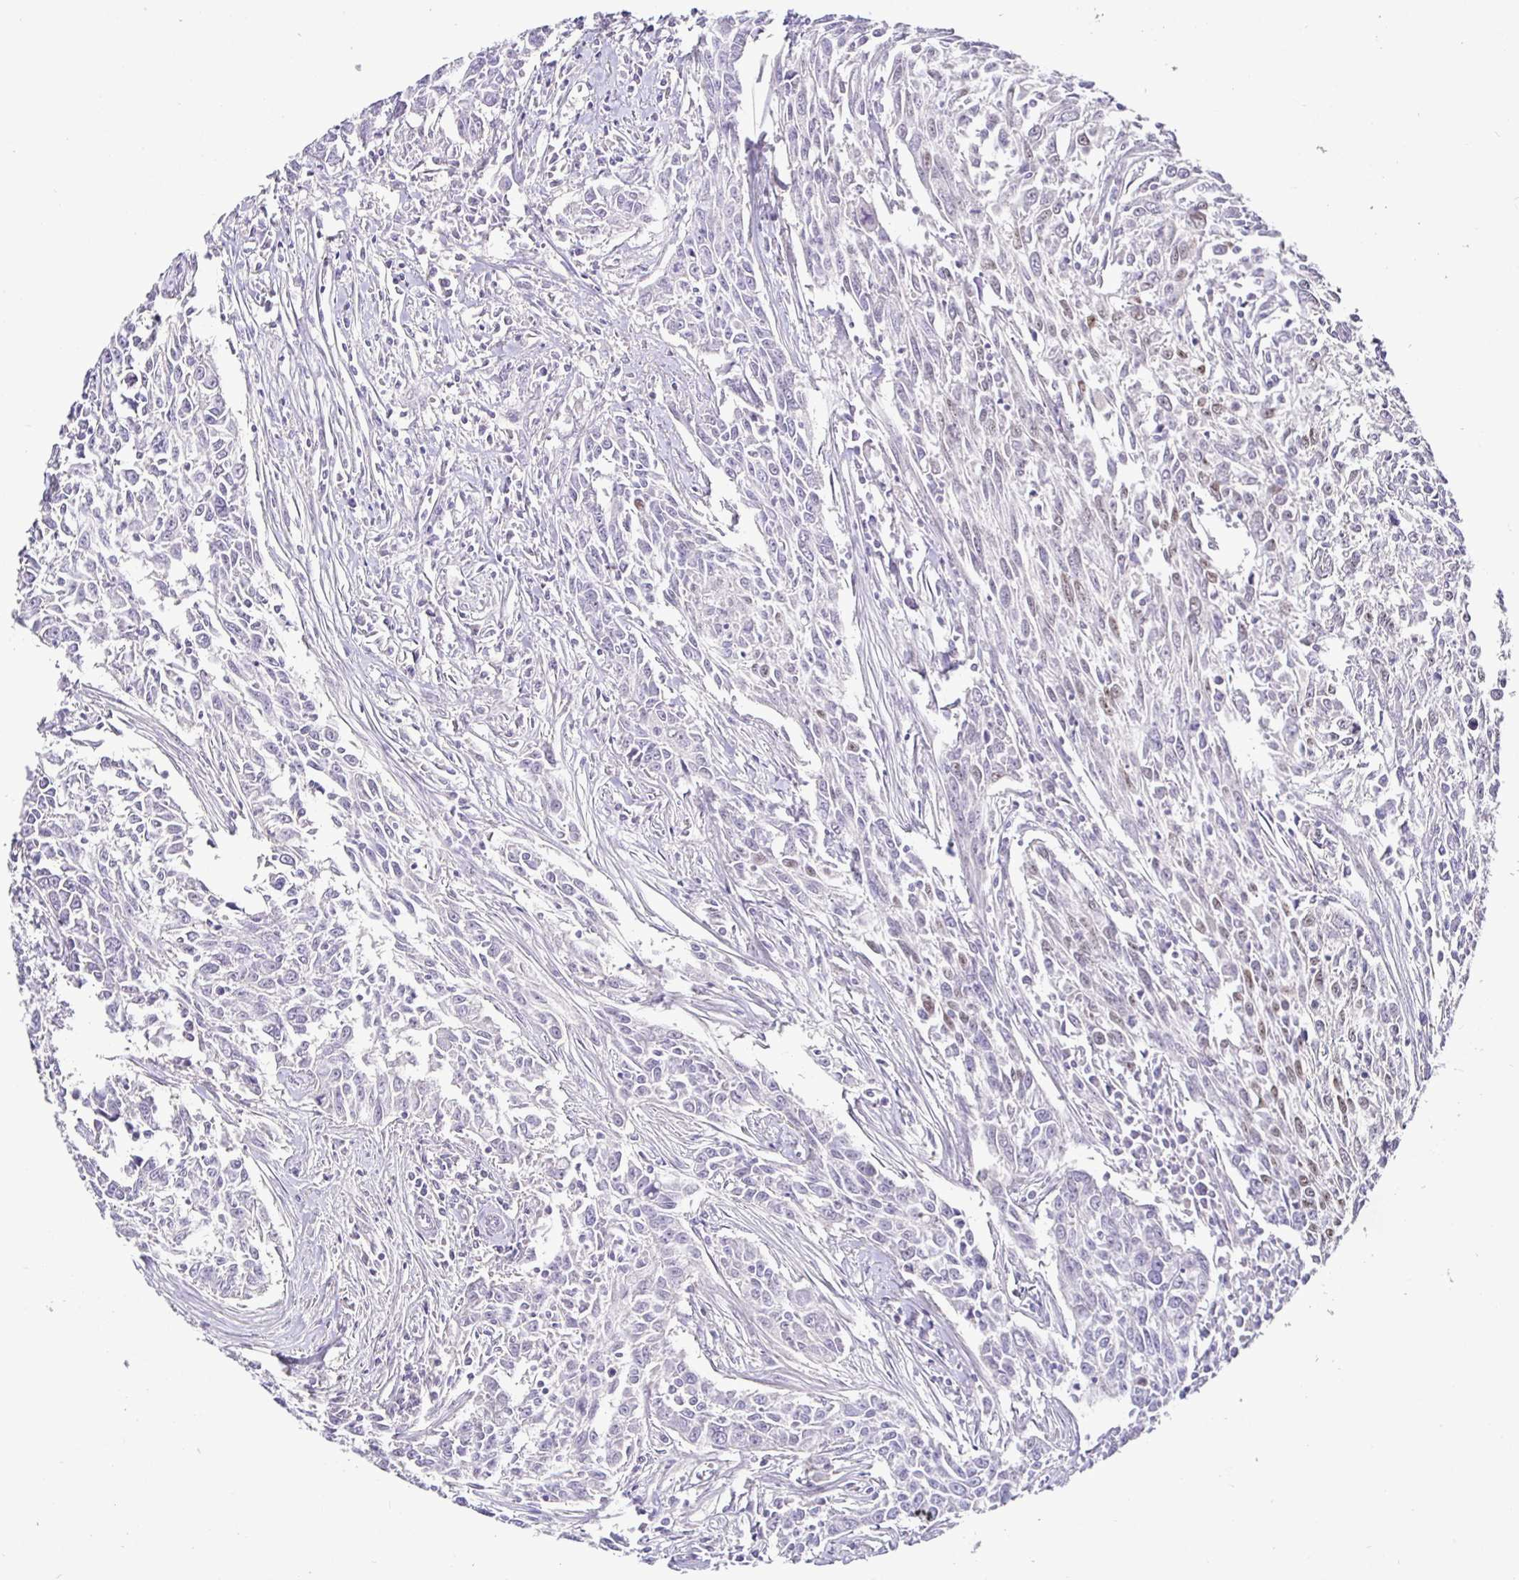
{"staining": {"intensity": "weak", "quantity": "<25%", "location": "nuclear"}, "tissue": "breast cancer", "cell_type": "Tumor cells", "image_type": "cancer", "snomed": [{"axis": "morphology", "description": "Duct carcinoma"}, {"axis": "topography", "description": "Breast"}], "caption": "There is no significant staining in tumor cells of breast cancer.", "gene": "NUP188", "patient": {"sex": "female", "age": 50}}